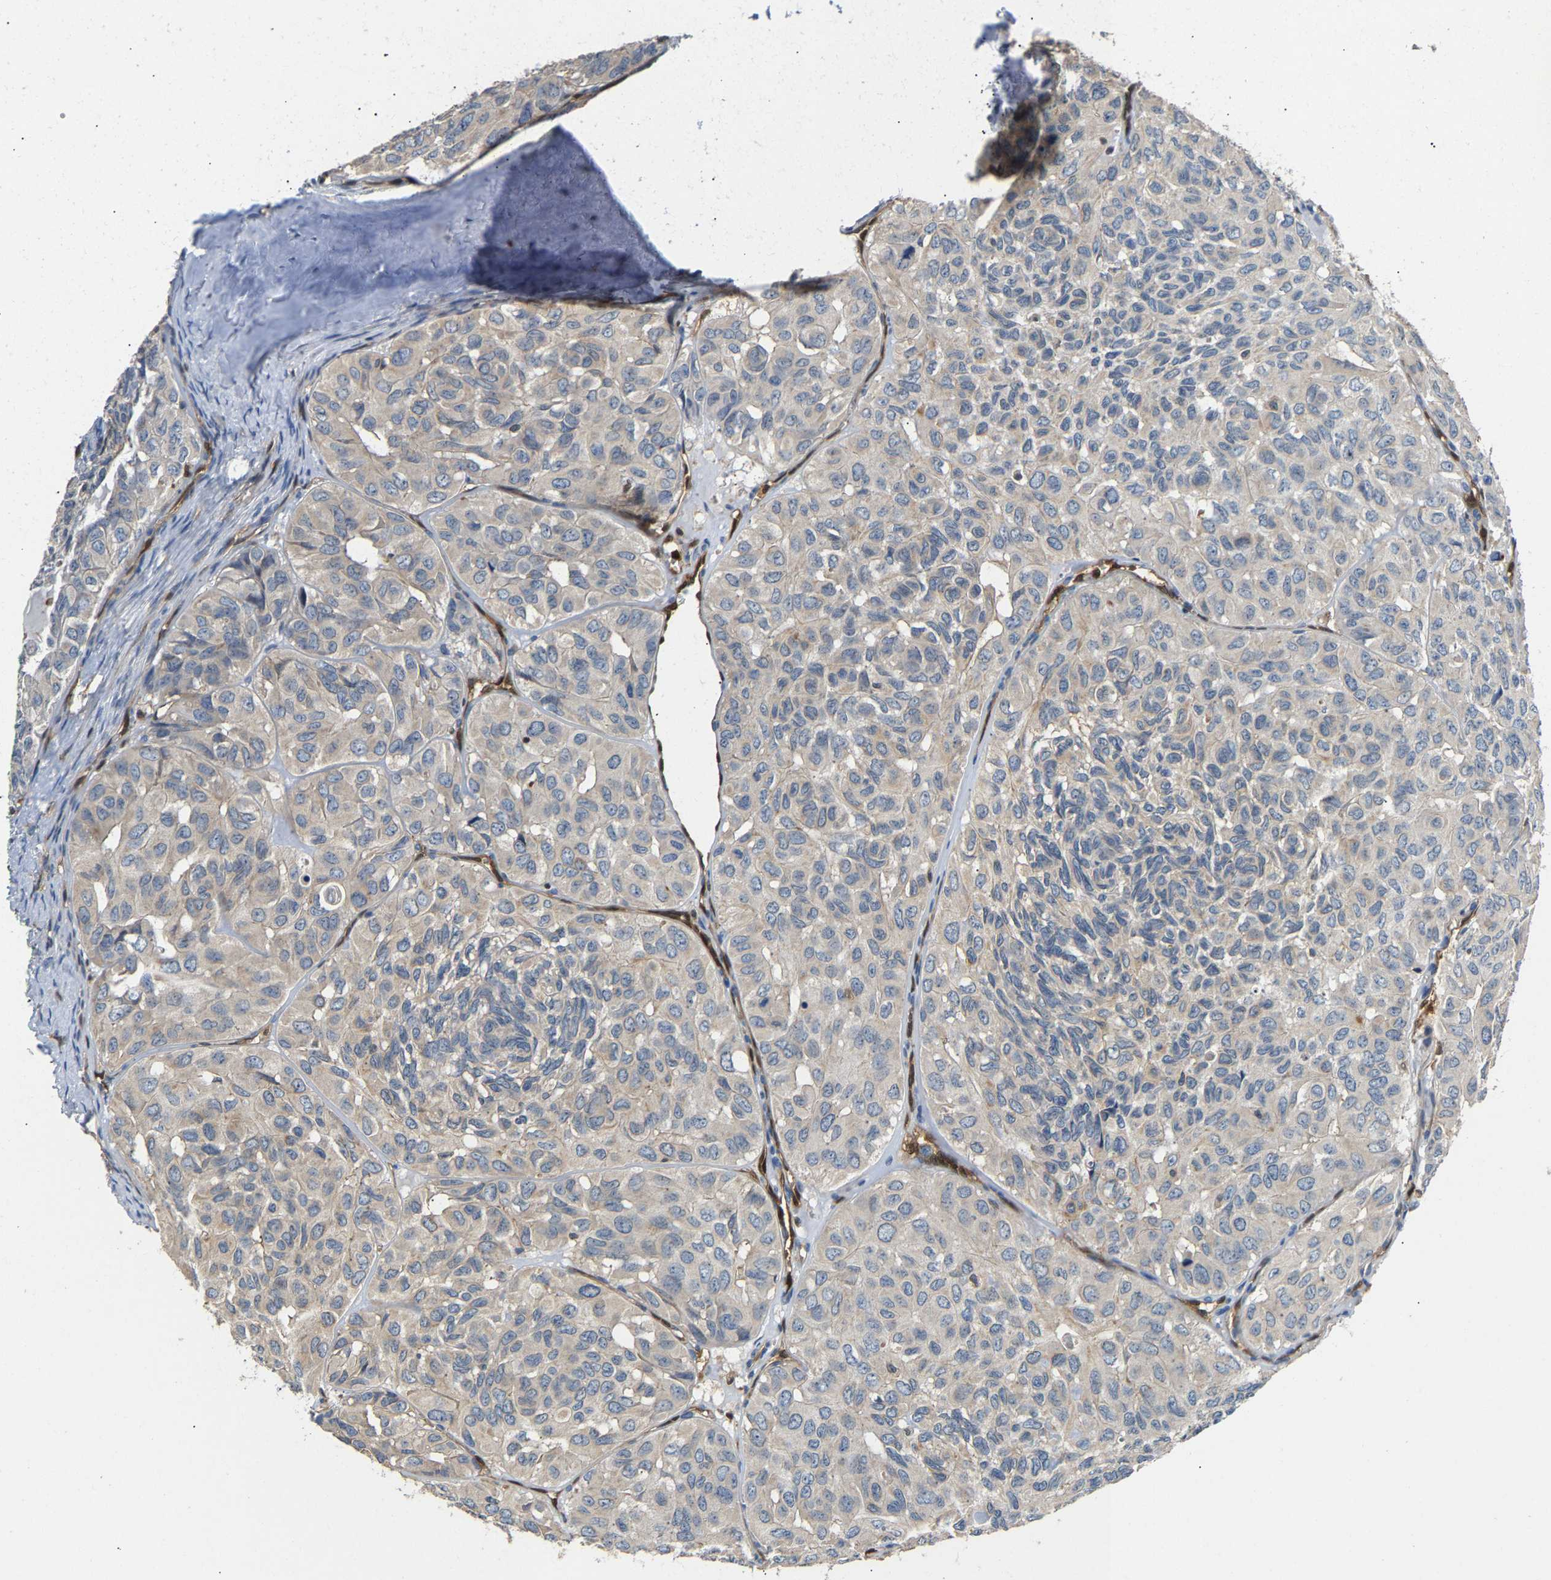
{"staining": {"intensity": "negative", "quantity": "none", "location": "none"}, "tissue": "head and neck cancer", "cell_type": "Tumor cells", "image_type": "cancer", "snomed": [{"axis": "morphology", "description": "Adenocarcinoma, NOS"}, {"axis": "topography", "description": "Salivary gland, NOS"}, {"axis": "topography", "description": "Head-Neck"}], "caption": "IHC of head and neck cancer (adenocarcinoma) shows no positivity in tumor cells.", "gene": "GIMAP7", "patient": {"sex": "female", "age": 76}}